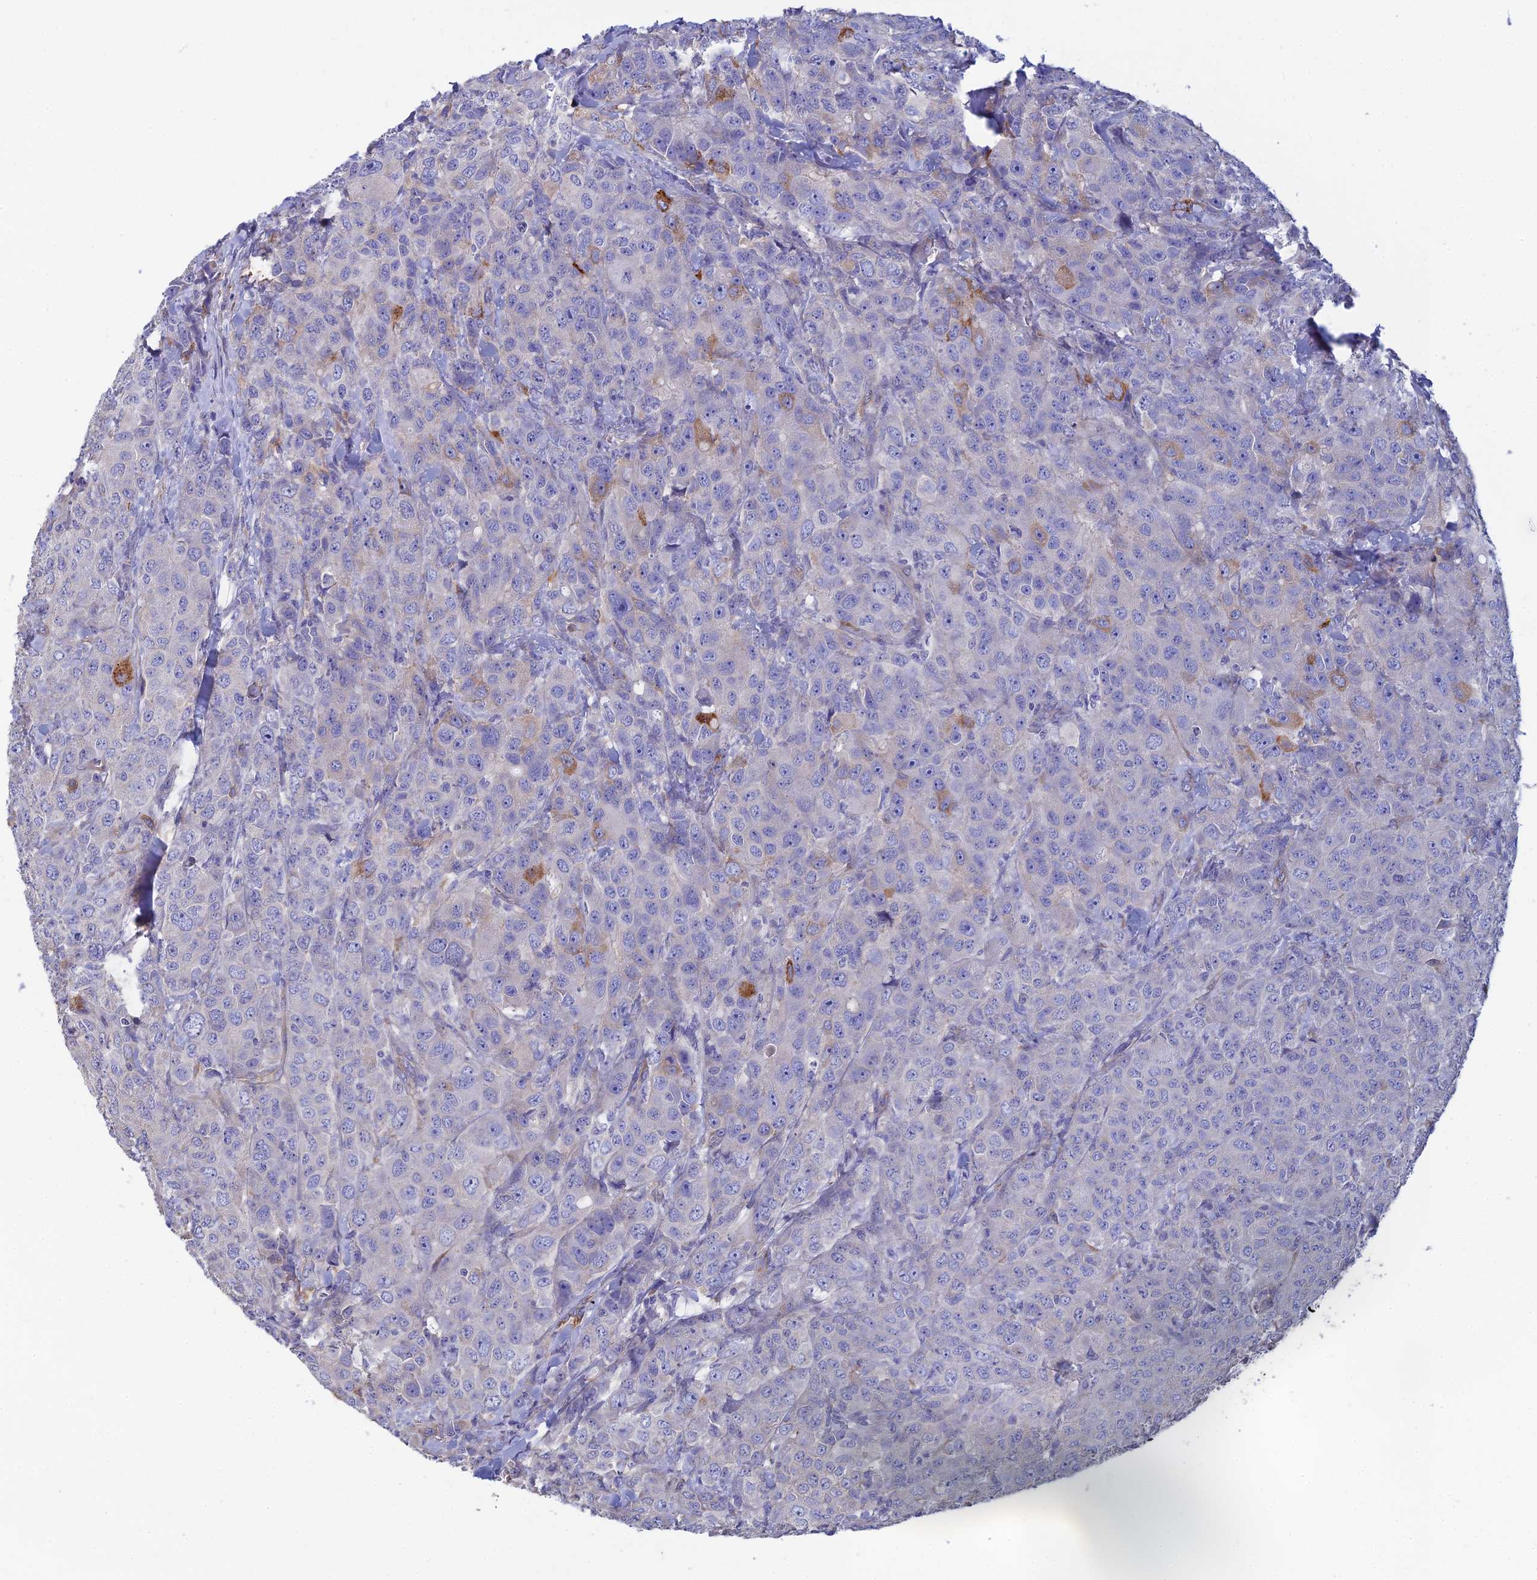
{"staining": {"intensity": "moderate", "quantity": "<25%", "location": "cytoplasmic/membranous"}, "tissue": "breast cancer", "cell_type": "Tumor cells", "image_type": "cancer", "snomed": [{"axis": "morphology", "description": "Duct carcinoma"}, {"axis": "topography", "description": "Breast"}], "caption": "This is an image of IHC staining of breast cancer, which shows moderate positivity in the cytoplasmic/membranous of tumor cells.", "gene": "PCDHA5", "patient": {"sex": "female", "age": 43}}